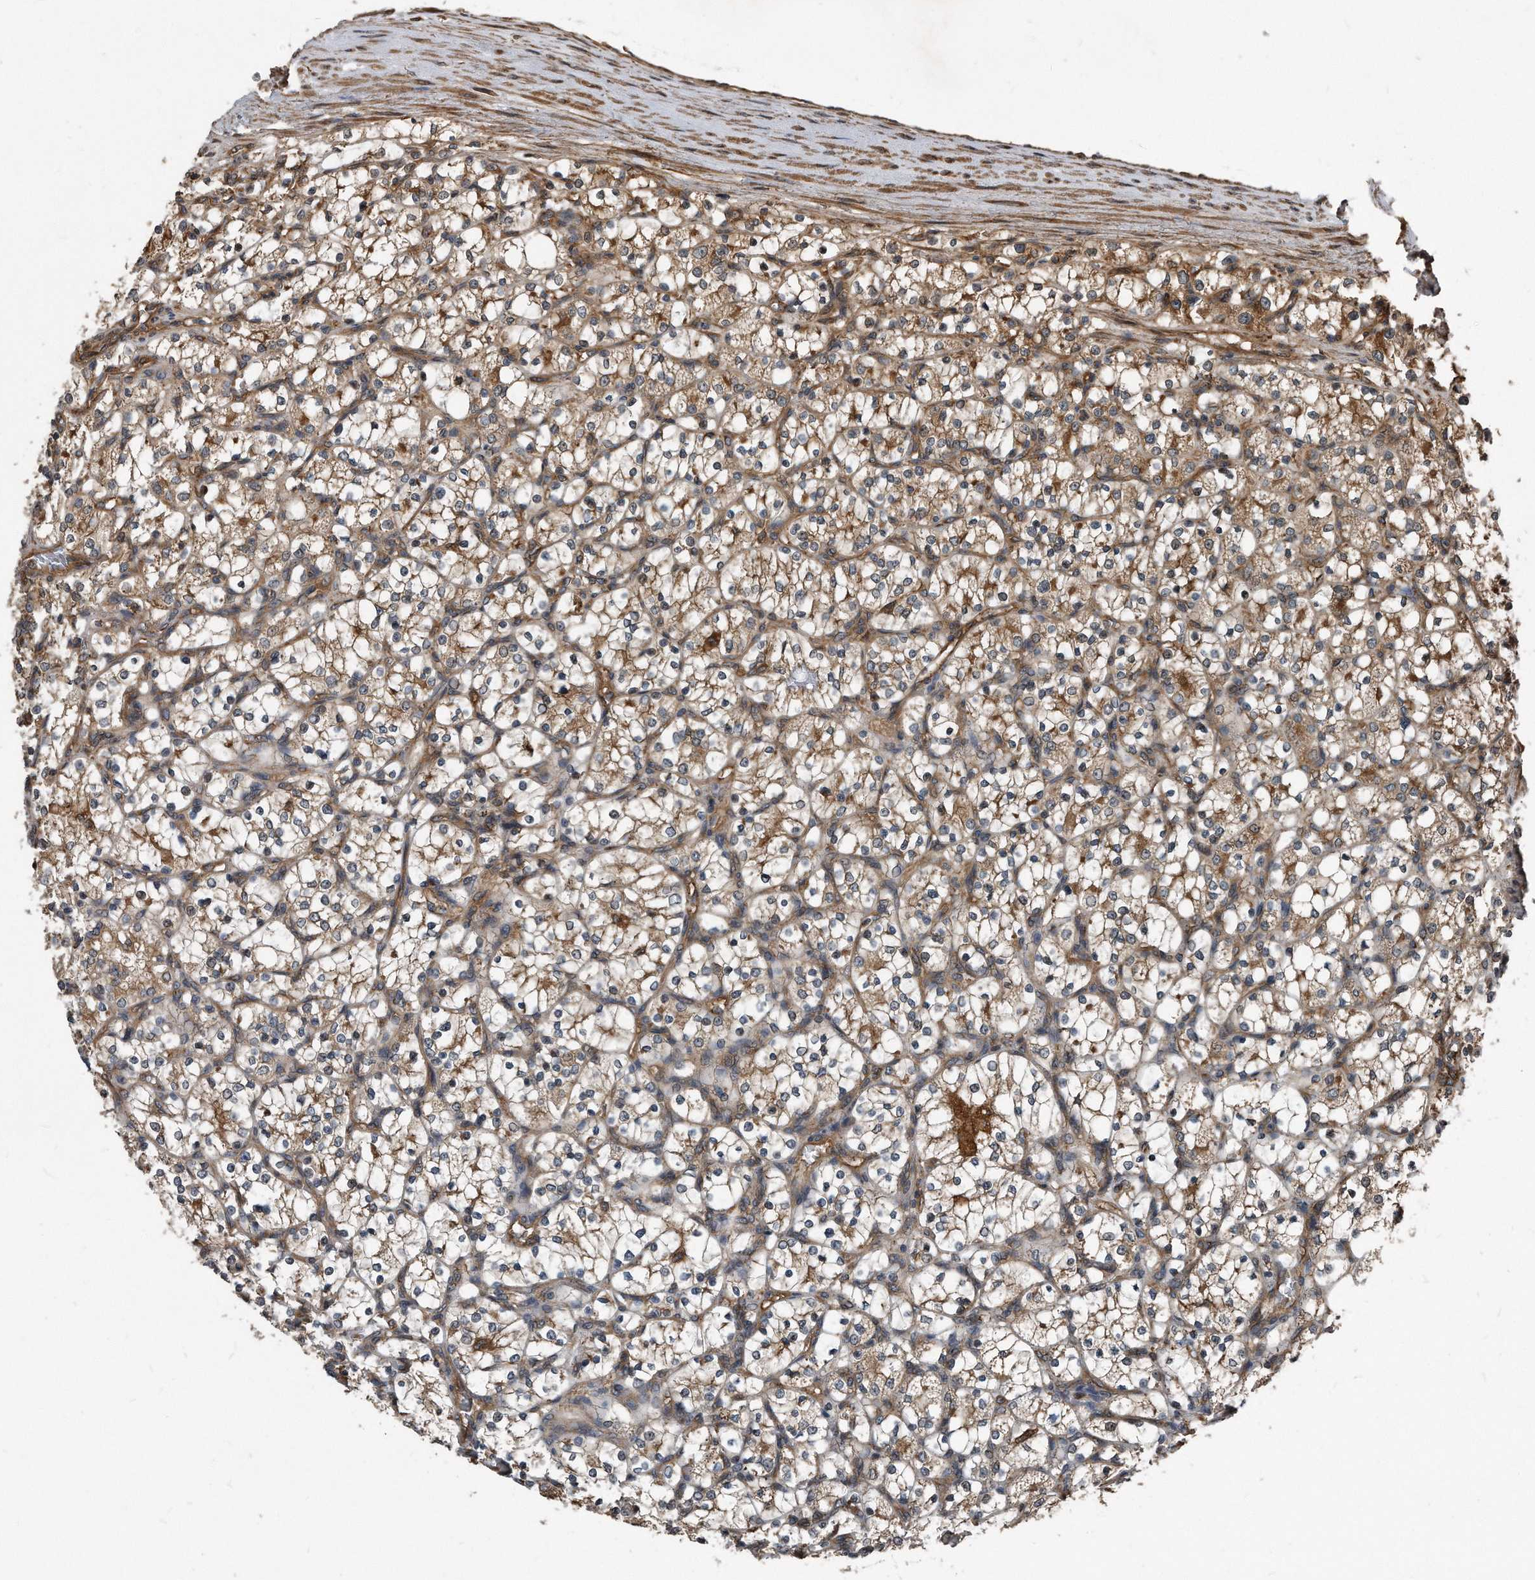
{"staining": {"intensity": "moderate", "quantity": ">75%", "location": "cytoplasmic/membranous"}, "tissue": "renal cancer", "cell_type": "Tumor cells", "image_type": "cancer", "snomed": [{"axis": "morphology", "description": "Adenocarcinoma, NOS"}, {"axis": "topography", "description": "Kidney"}], "caption": "Immunohistochemistry (DAB) staining of human renal cancer reveals moderate cytoplasmic/membranous protein staining in about >75% of tumor cells.", "gene": "FAM136A", "patient": {"sex": "female", "age": 69}}